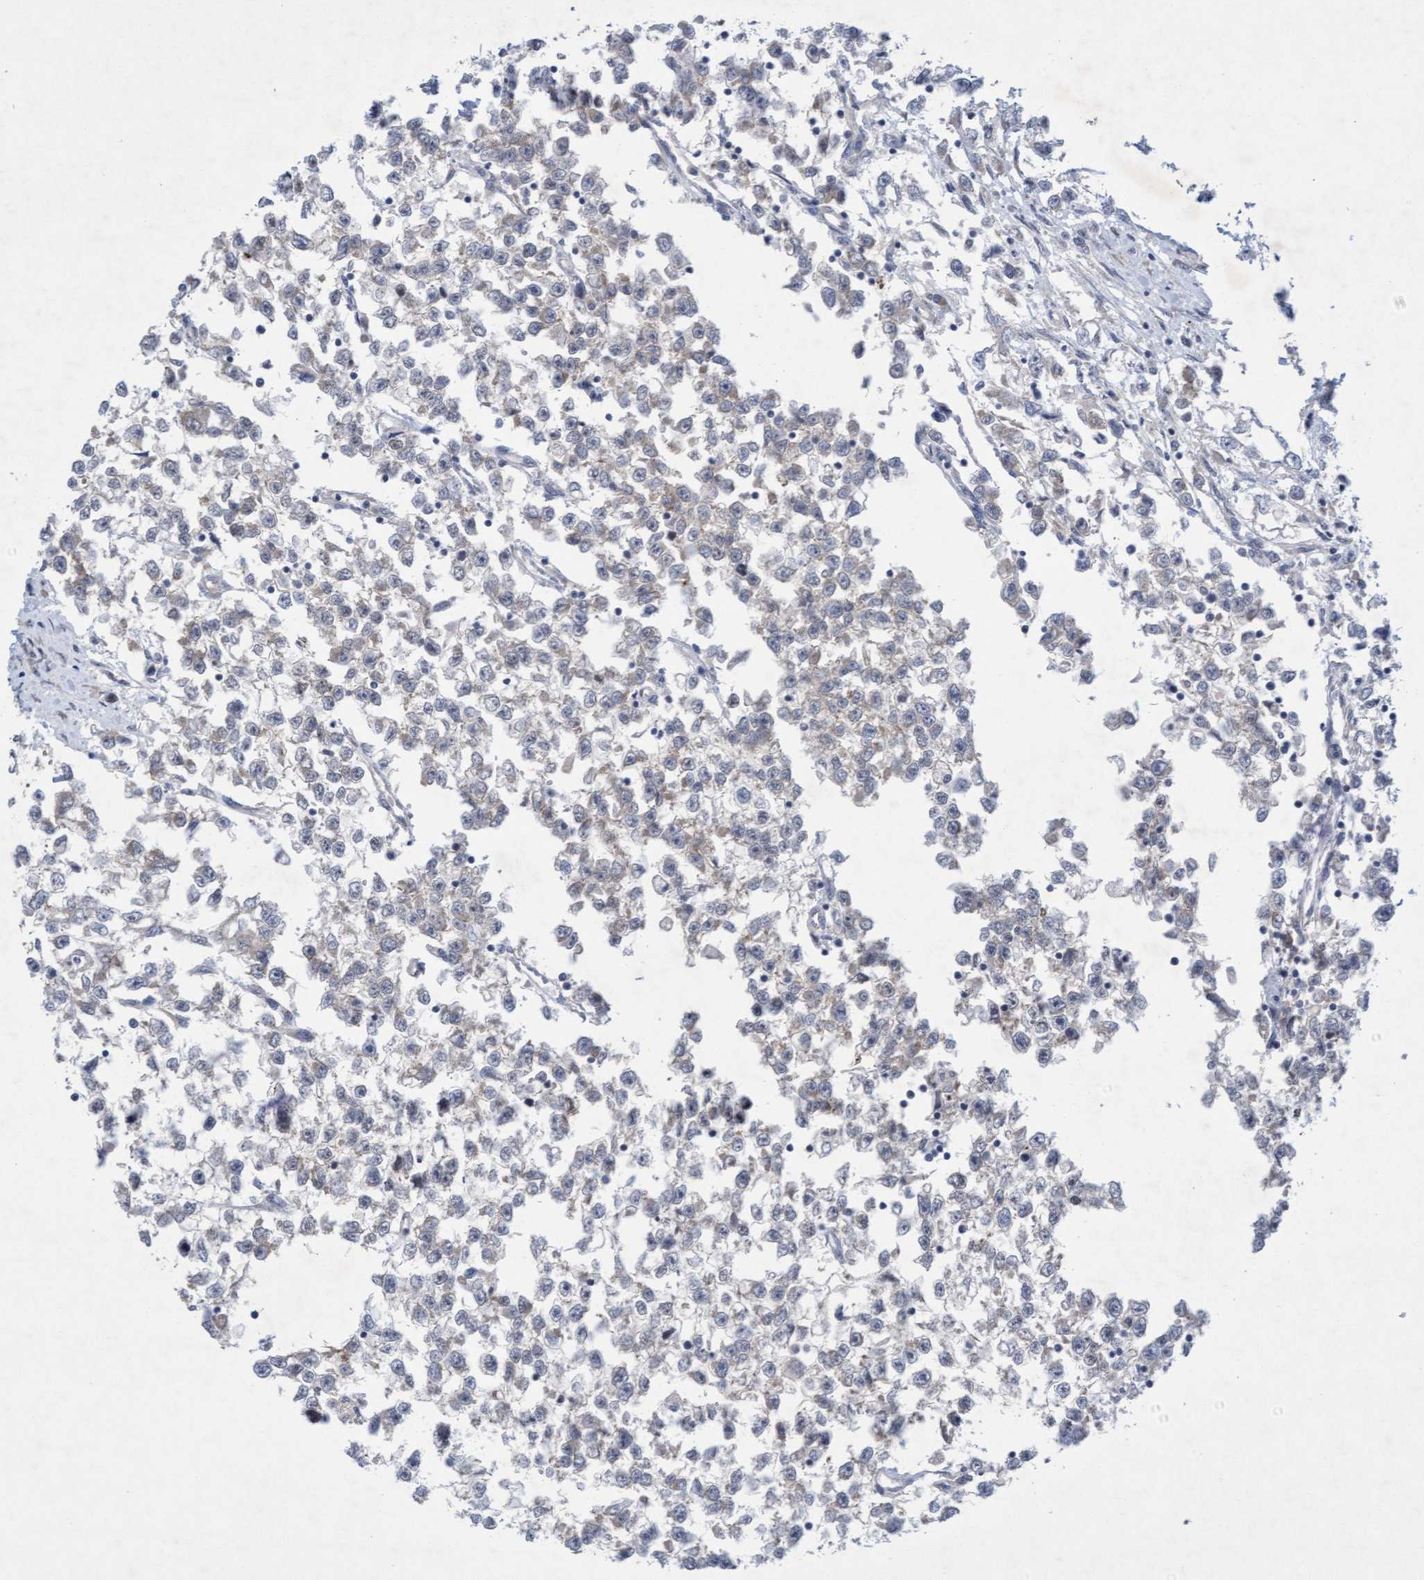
{"staining": {"intensity": "weak", "quantity": "<25%", "location": "cytoplasmic/membranous"}, "tissue": "testis cancer", "cell_type": "Tumor cells", "image_type": "cancer", "snomed": [{"axis": "morphology", "description": "Seminoma, NOS"}, {"axis": "morphology", "description": "Carcinoma, Embryonal, NOS"}, {"axis": "topography", "description": "Testis"}], "caption": "IHC of human testis cancer (seminoma) exhibits no staining in tumor cells. (Stains: DAB immunohistochemistry with hematoxylin counter stain, Microscopy: brightfield microscopy at high magnification).", "gene": "DDHD2", "patient": {"sex": "male", "age": 51}}